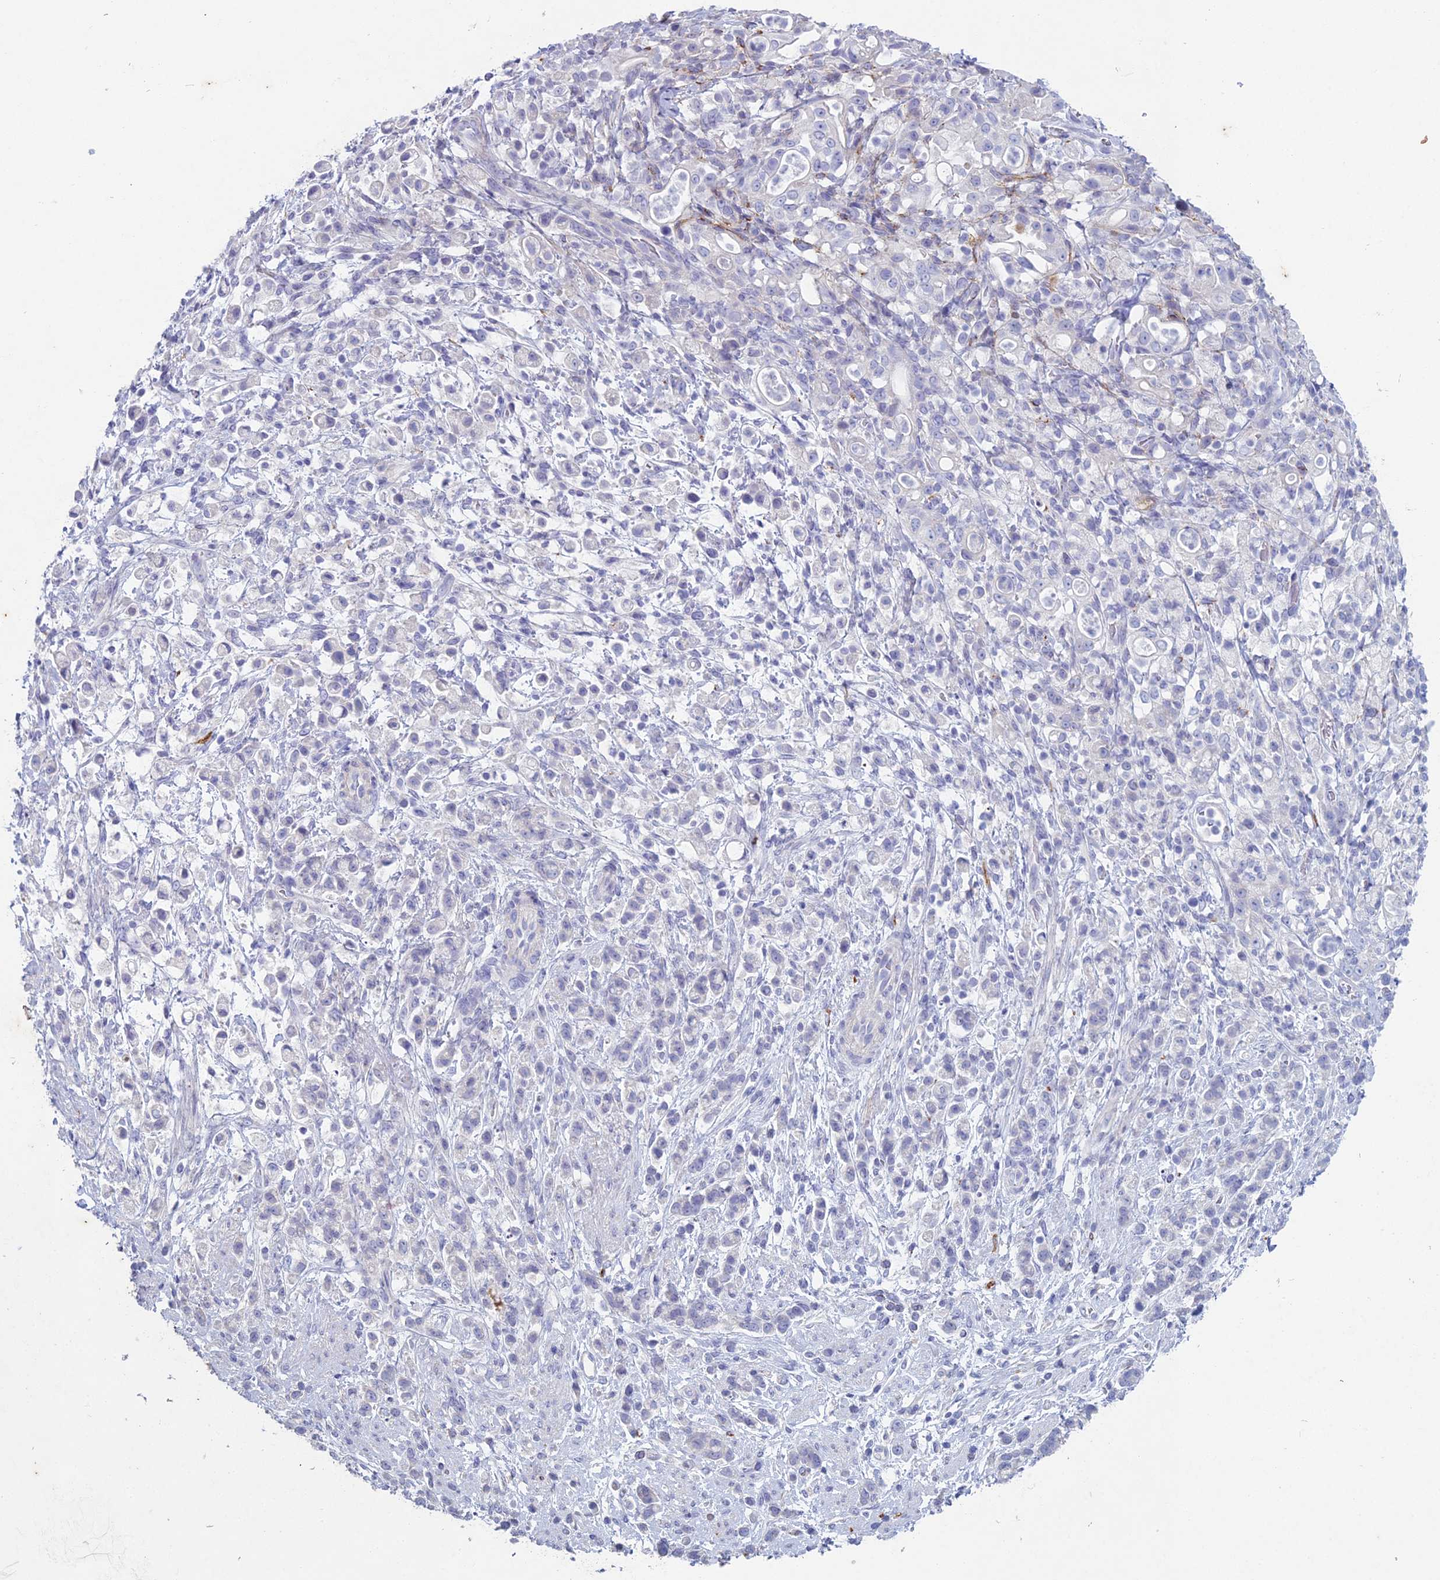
{"staining": {"intensity": "negative", "quantity": "none", "location": "none"}, "tissue": "stomach cancer", "cell_type": "Tumor cells", "image_type": "cancer", "snomed": [{"axis": "morphology", "description": "Adenocarcinoma, NOS"}, {"axis": "topography", "description": "Stomach"}], "caption": "This is an immunohistochemistry micrograph of human stomach cancer (adenocarcinoma). There is no positivity in tumor cells.", "gene": "NCAM1", "patient": {"sex": "female", "age": 60}}